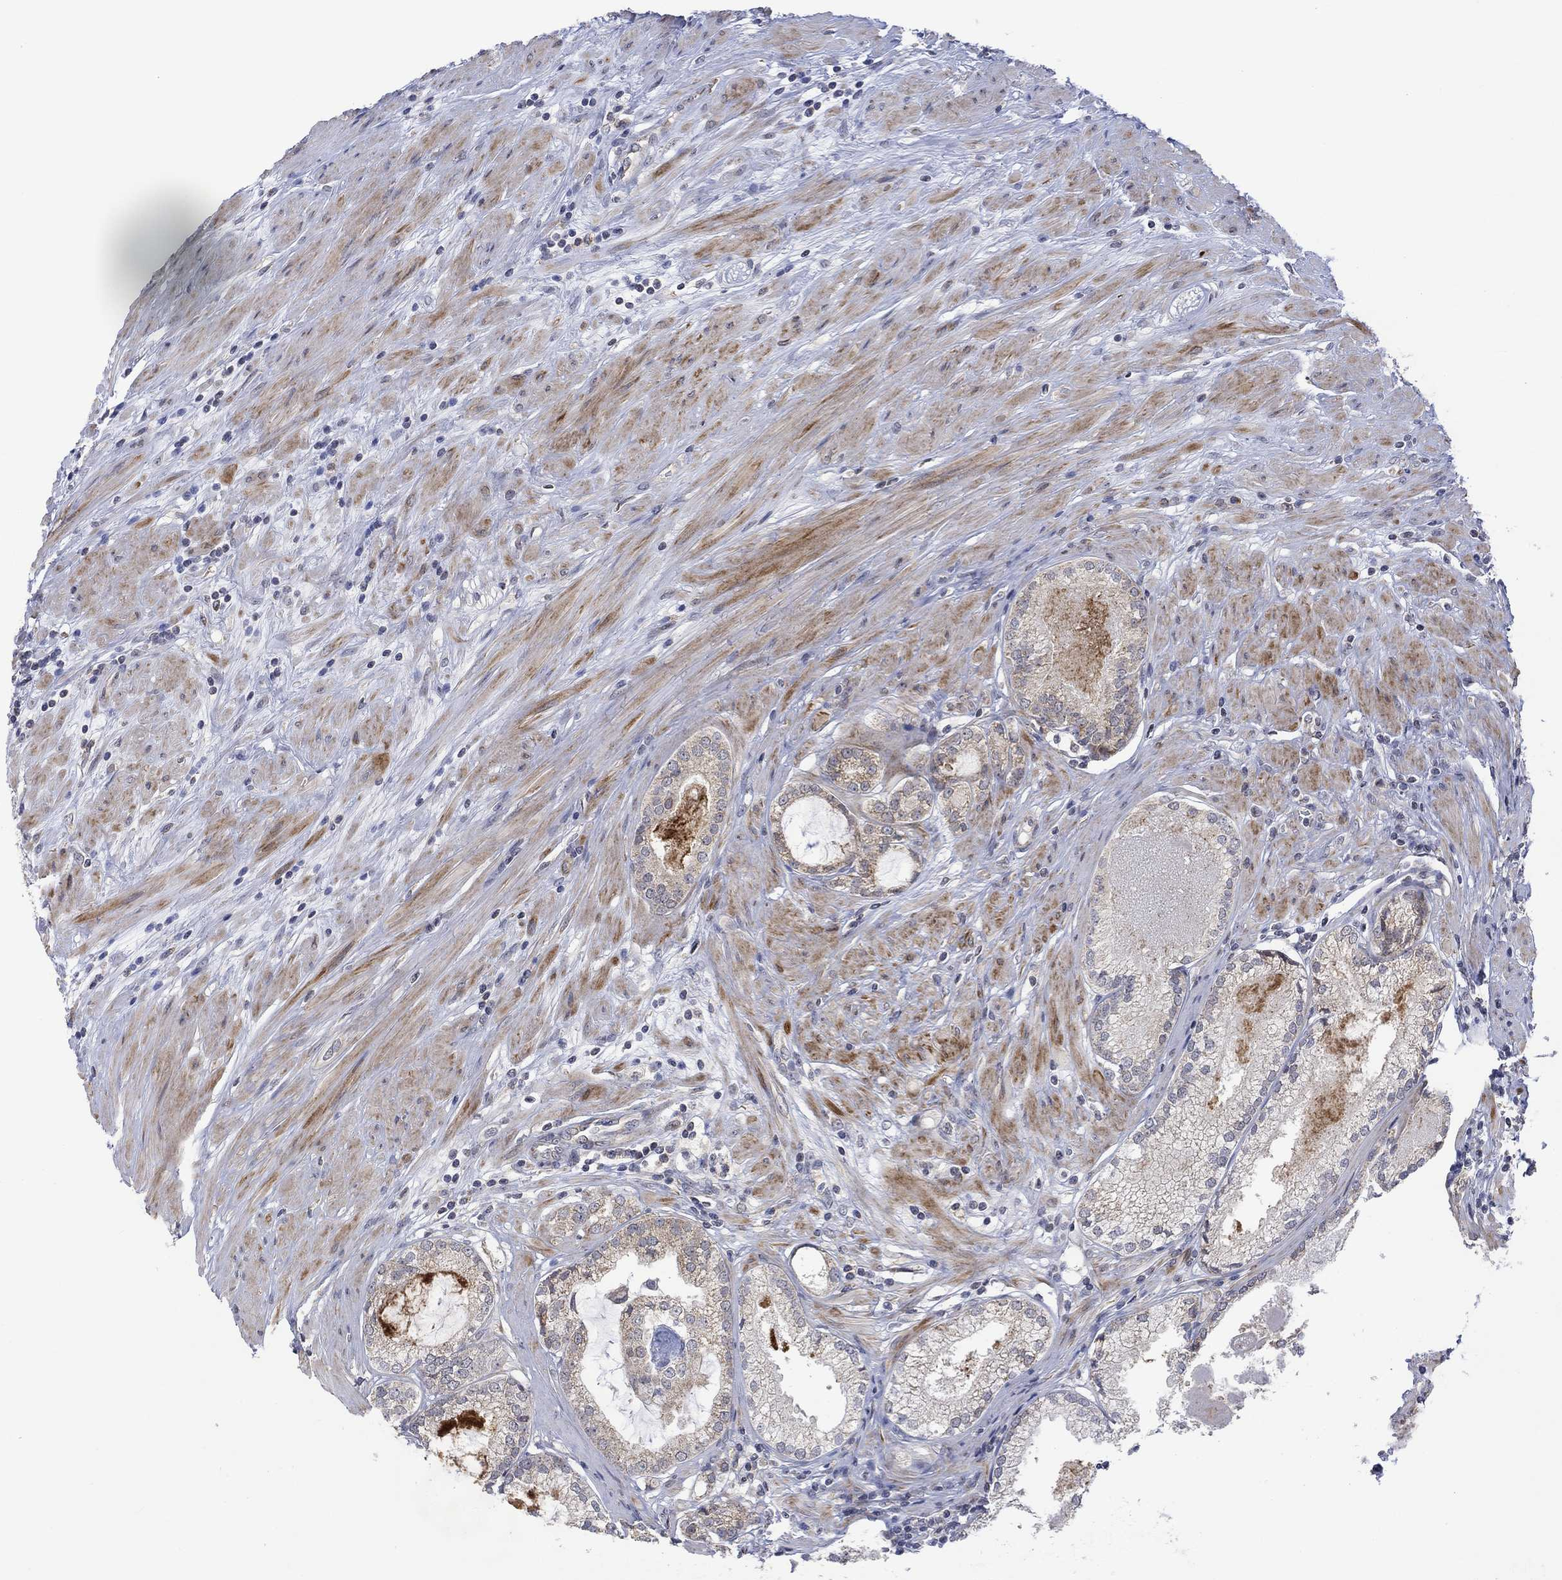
{"staining": {"intensity": "weak", "quantity": "<25%", "location": "cytoplasmic/membranous"}, "tissue": "prostate cancer", "cell_type": "Tumor cells", "image_type": "cancer", "snomed": [{"axis": "morphology", "description": "Adenocarcinoma, High grade"}, {"axis": "topography", "description": "Prostate and seminal vesicle, NOS"}], "caption": "Human prostate cancer stained for a protein using immunohistochemistry displays no staining in tumor cells.", "gene": "SLC48A1", "patient": {"sex": "male", "age": 62}}